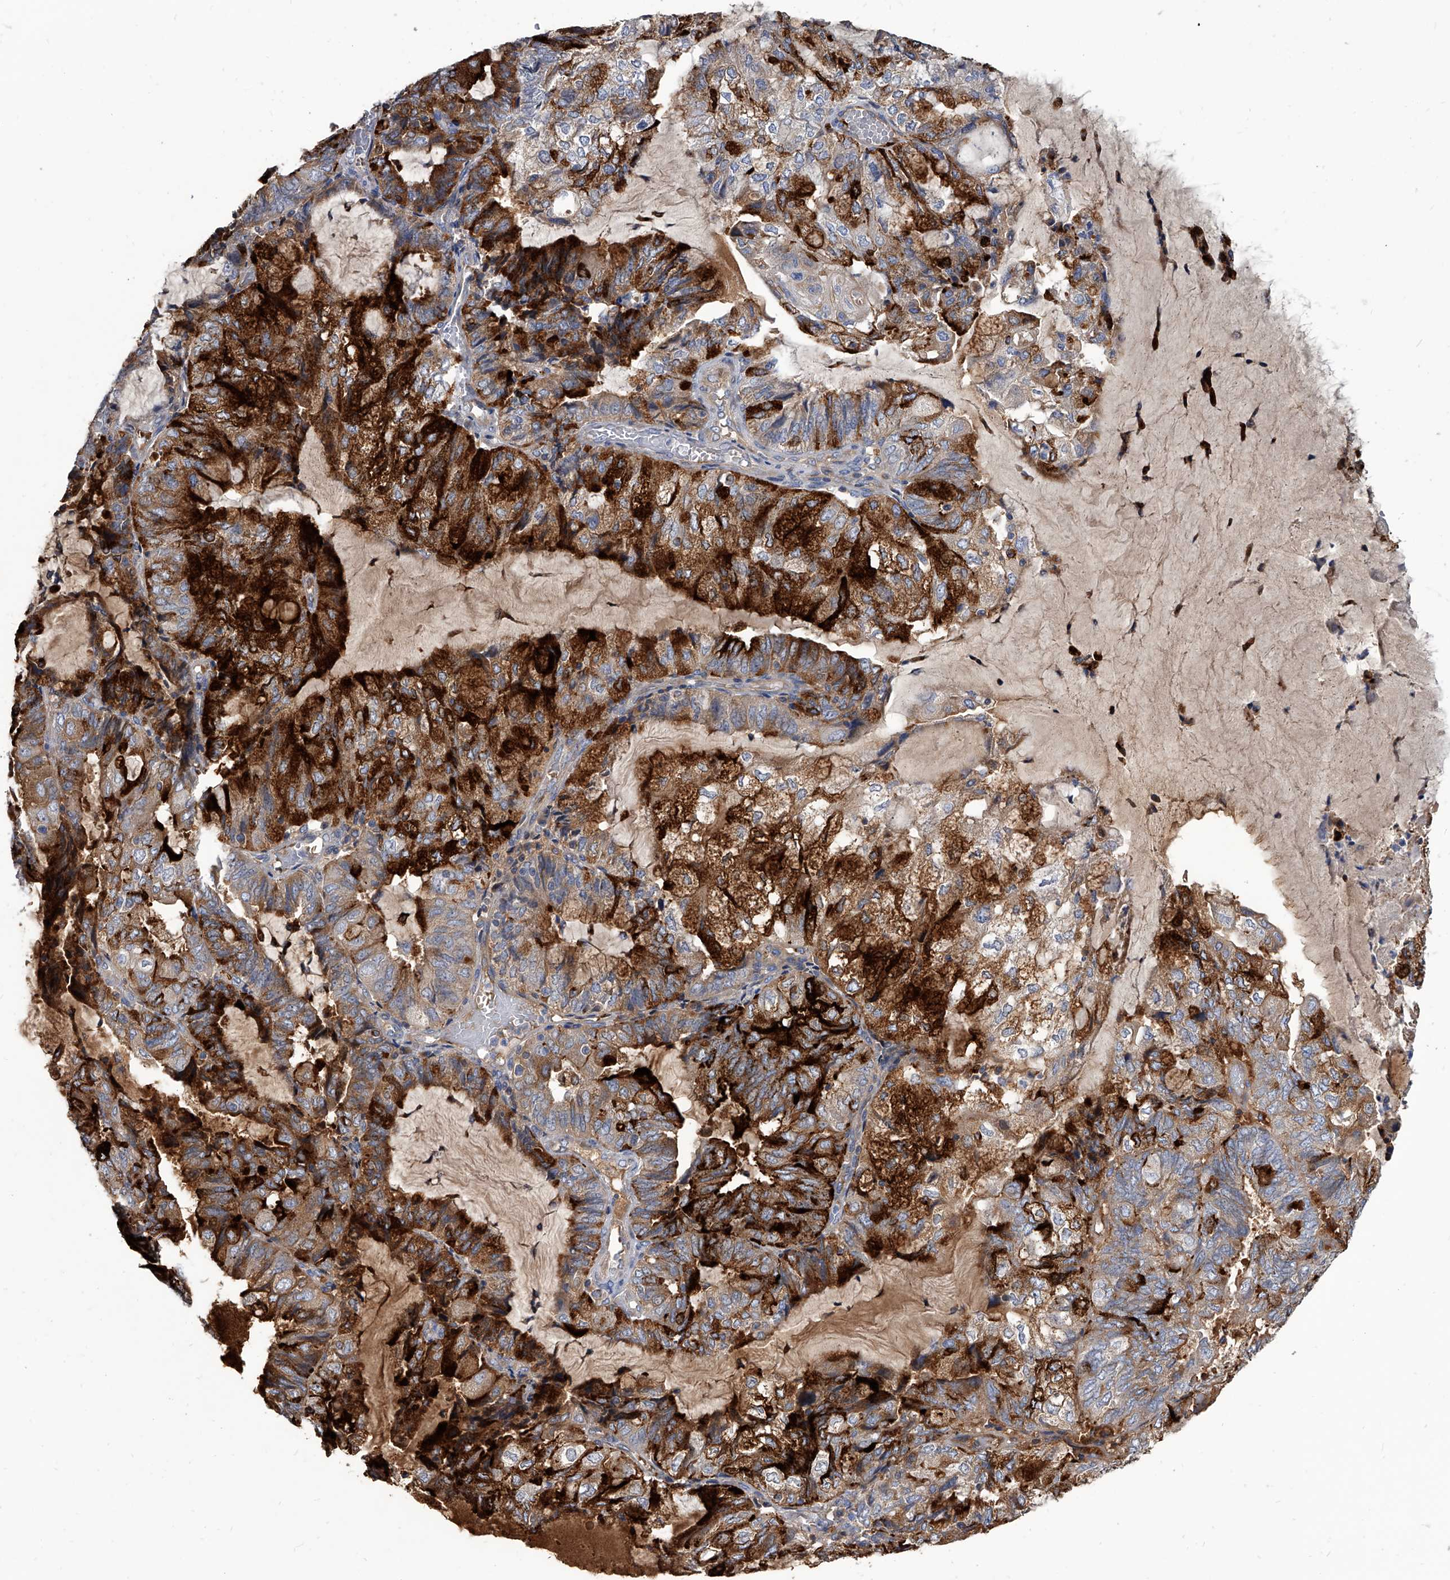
{"staining": {"intensity": "strong", "quantity": ">75%", "location": "cytoplasmic/membranous"}, "tissue": "endometrial cancer", "cell_type": "Tumor cells", "image_type": "cancer", "snomed": [{"axis": "morphology", "description": "Adenocarcinoma, NOS"}, {"axis": "topography", "description": "Endometrium"}], "caption": "Immunohistochemical staining of human adenocarcinoma (endometrial) reveals high levels of strong cytoplasmic/membranous staining in about >75% of tumor cells. Ihc stains the protein in brown and the nuclei are stained blue.", "gene": "SPP1", "patient": {"sex": "female", "age": 81}}